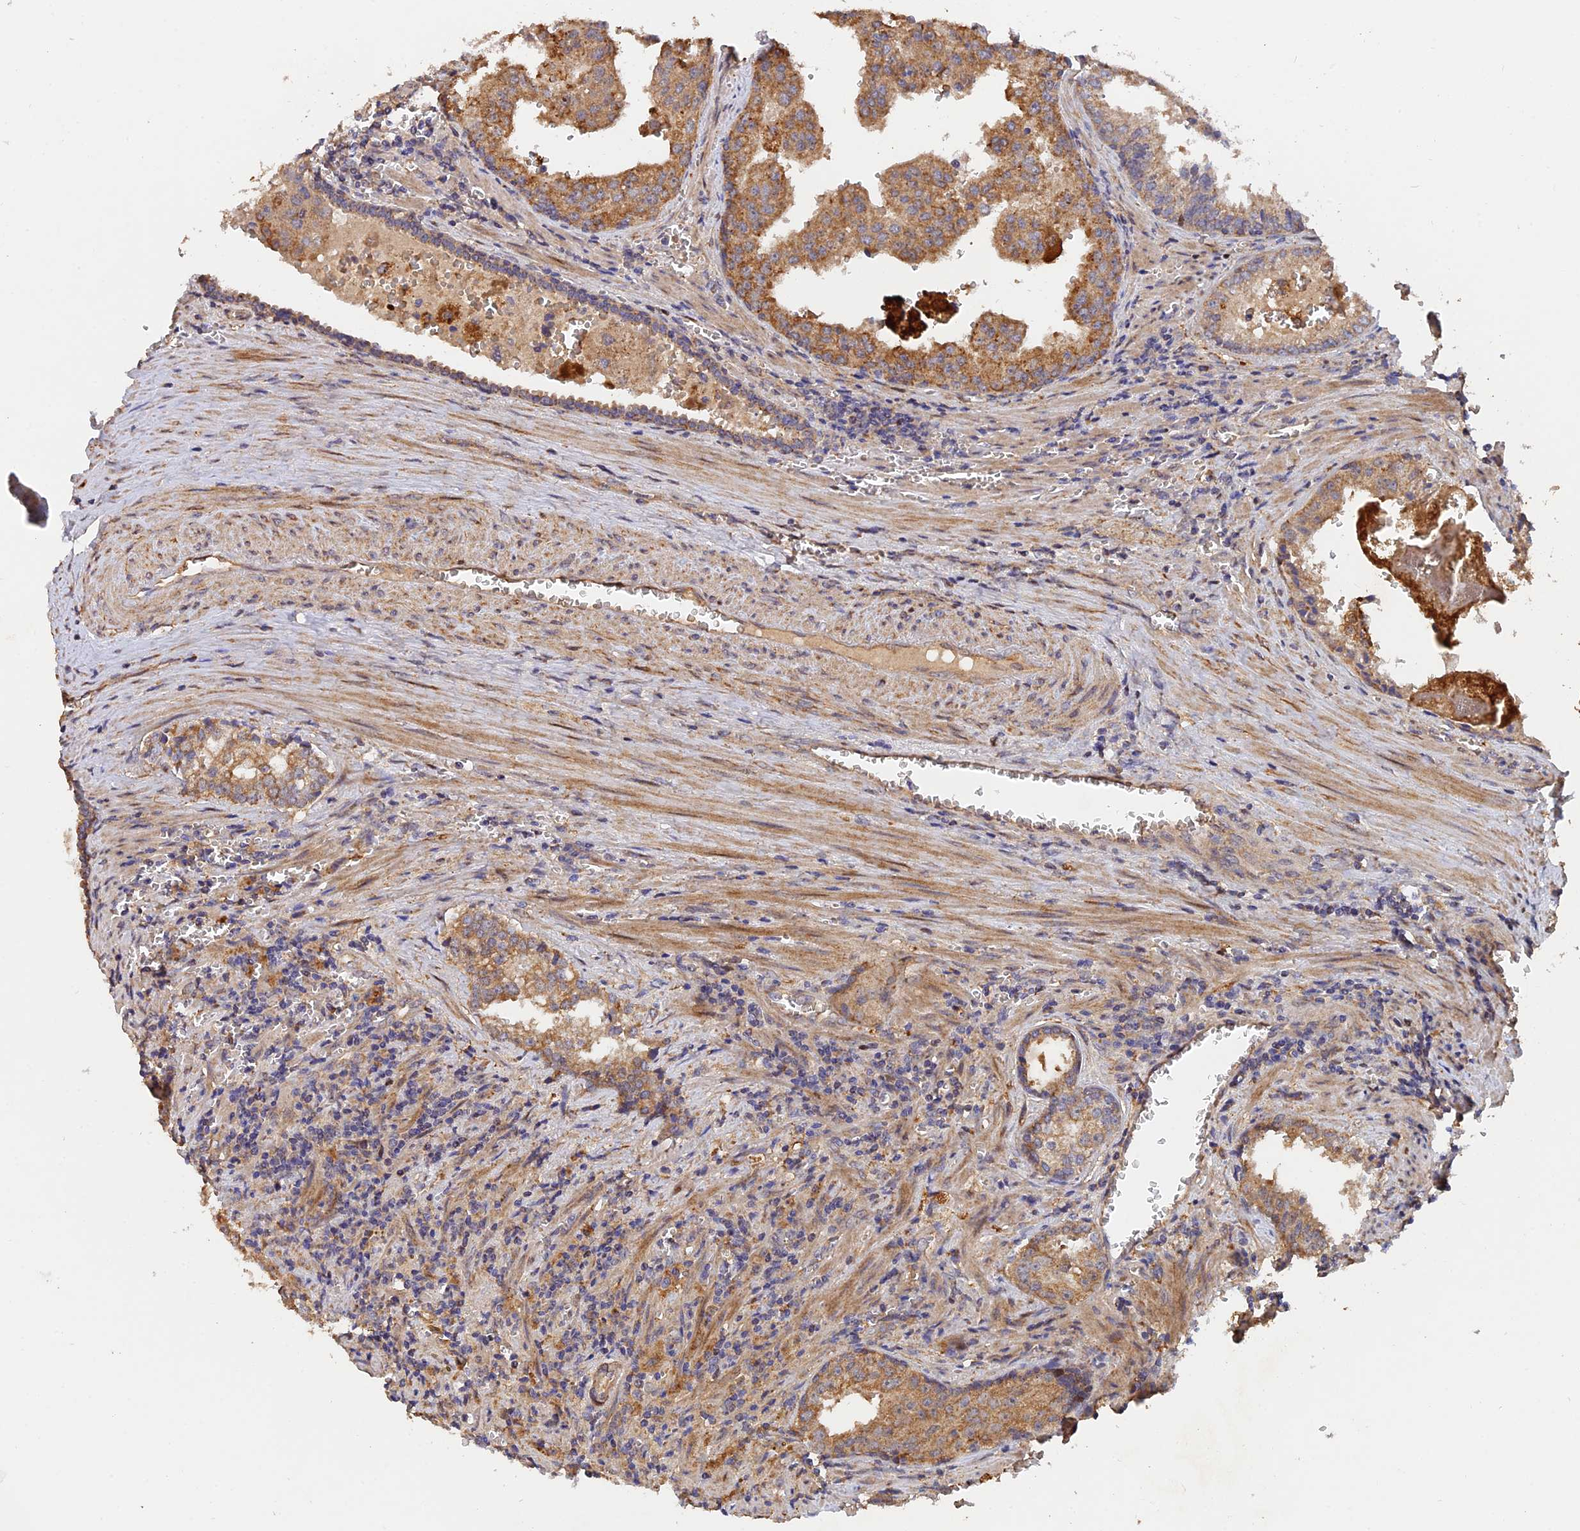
{"staining": {"intensity": "moderate", "quantity": ">75%", "location": "cytoplasmic/membranous"}, "tissue": "prostate cancer", "cell_type": "Tumor cells", "image_type": "cancer", "snomed": [{"axis": "morphology", "description": "Adenocarcinoma, High grade"}, {"axis": "topography", "description": "Prostate"}], "caption": "Immunohistochemistry (DAB (3,3'-diaminobenzidine)) staining of human prostate cancer shows moderate cytoplasmic/membranous protein positivity in about >75% of tumor cells.", "gene": "SLC38A11", "patient": {"sex": "male", "age": 68}}